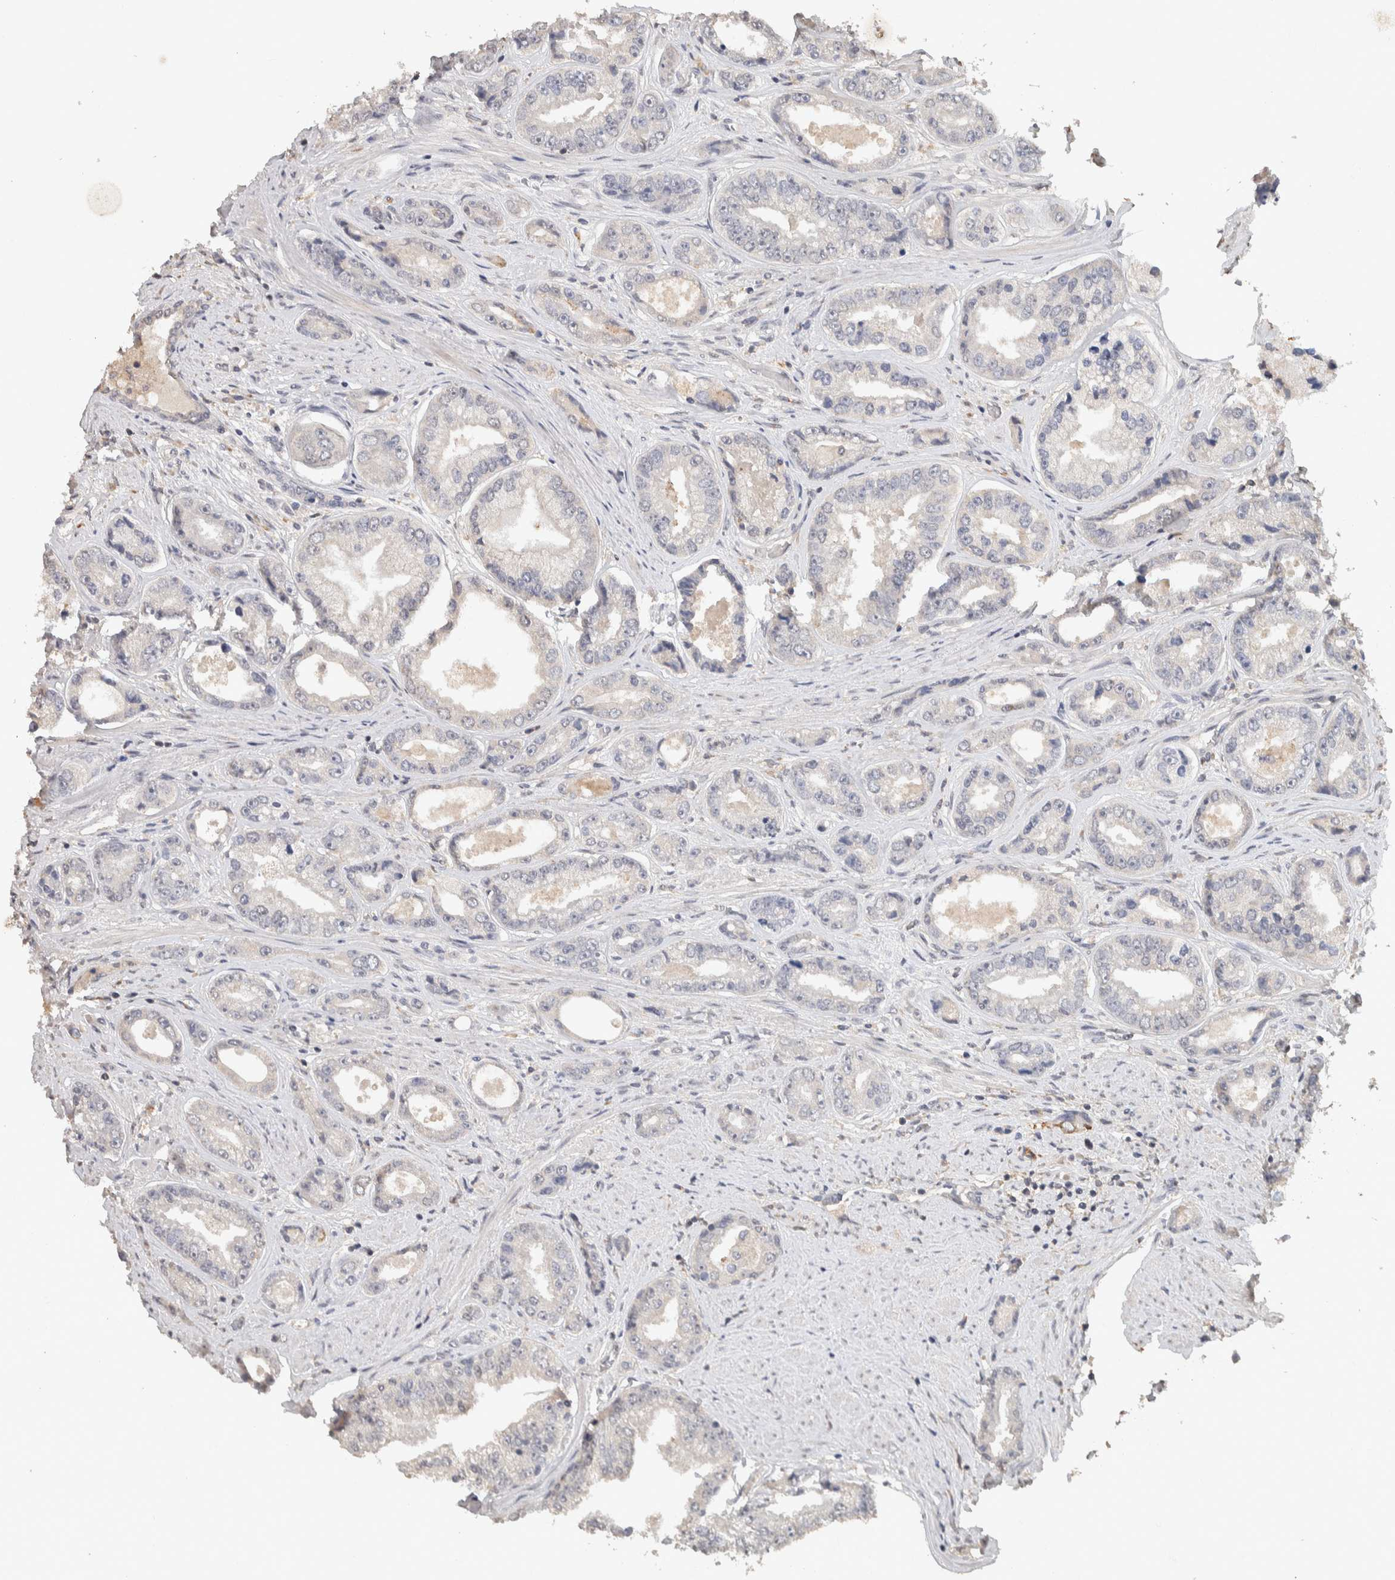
{"staining": {"intensity": "negative", "quantity": "none", "location": "none"}, "tissue": "prostate cancer", "cell_type": "Tumor cells", "image_type": "cancer", "snomed": [{"axis": "morphology", "description": "Adenocarcinoma, High grade"}, {"axis": "topography", "description": "Prostate"}], "caption": "Tumor cells show no significant positivity in prostate cancer.", "gene": "CYSRT1", "patient": {"sex": "male", "age": 61}}